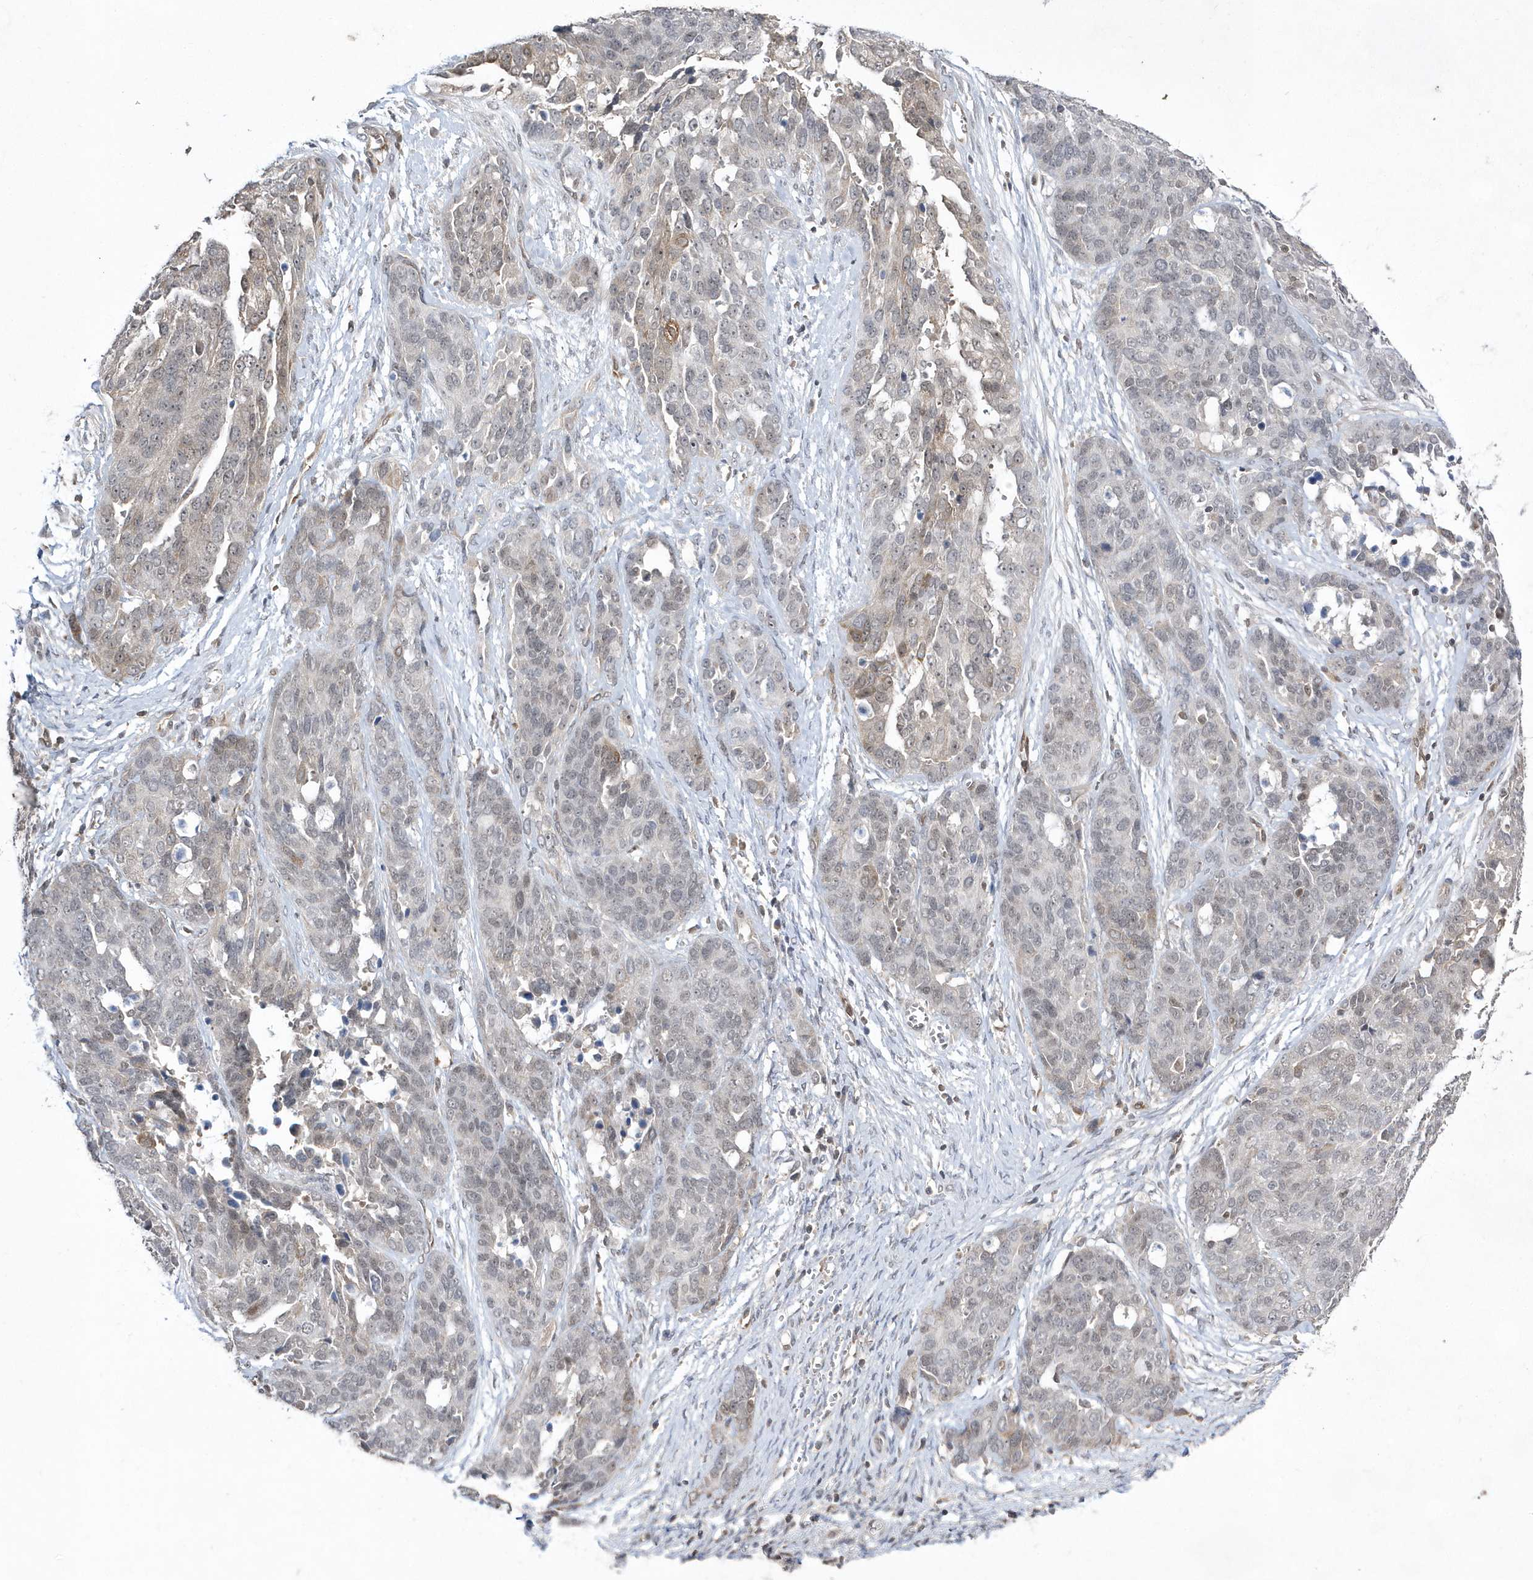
{"staining": {"intensity": "negative", "quantity": "none", "location": "none"}, "tissue": "ovarian cancer", "cell_type": "Tumor cells", "image_type": "cancer", "snomed": [{"axis": "morphology", "description": "Cystadenocarcinoma, serous, NOS"}, {"axis": "topography", "description": "Ovary"}], "caption": "Micrograph shows no protein staining in tumor cells of ovarian serous cystadenocarcinoma tissue. (DAB immunohistochemistry (IHC) with hematoxylin counter stain).", "gene": "TMEM132B", "patient": {"sex": "female", "age": 44}}